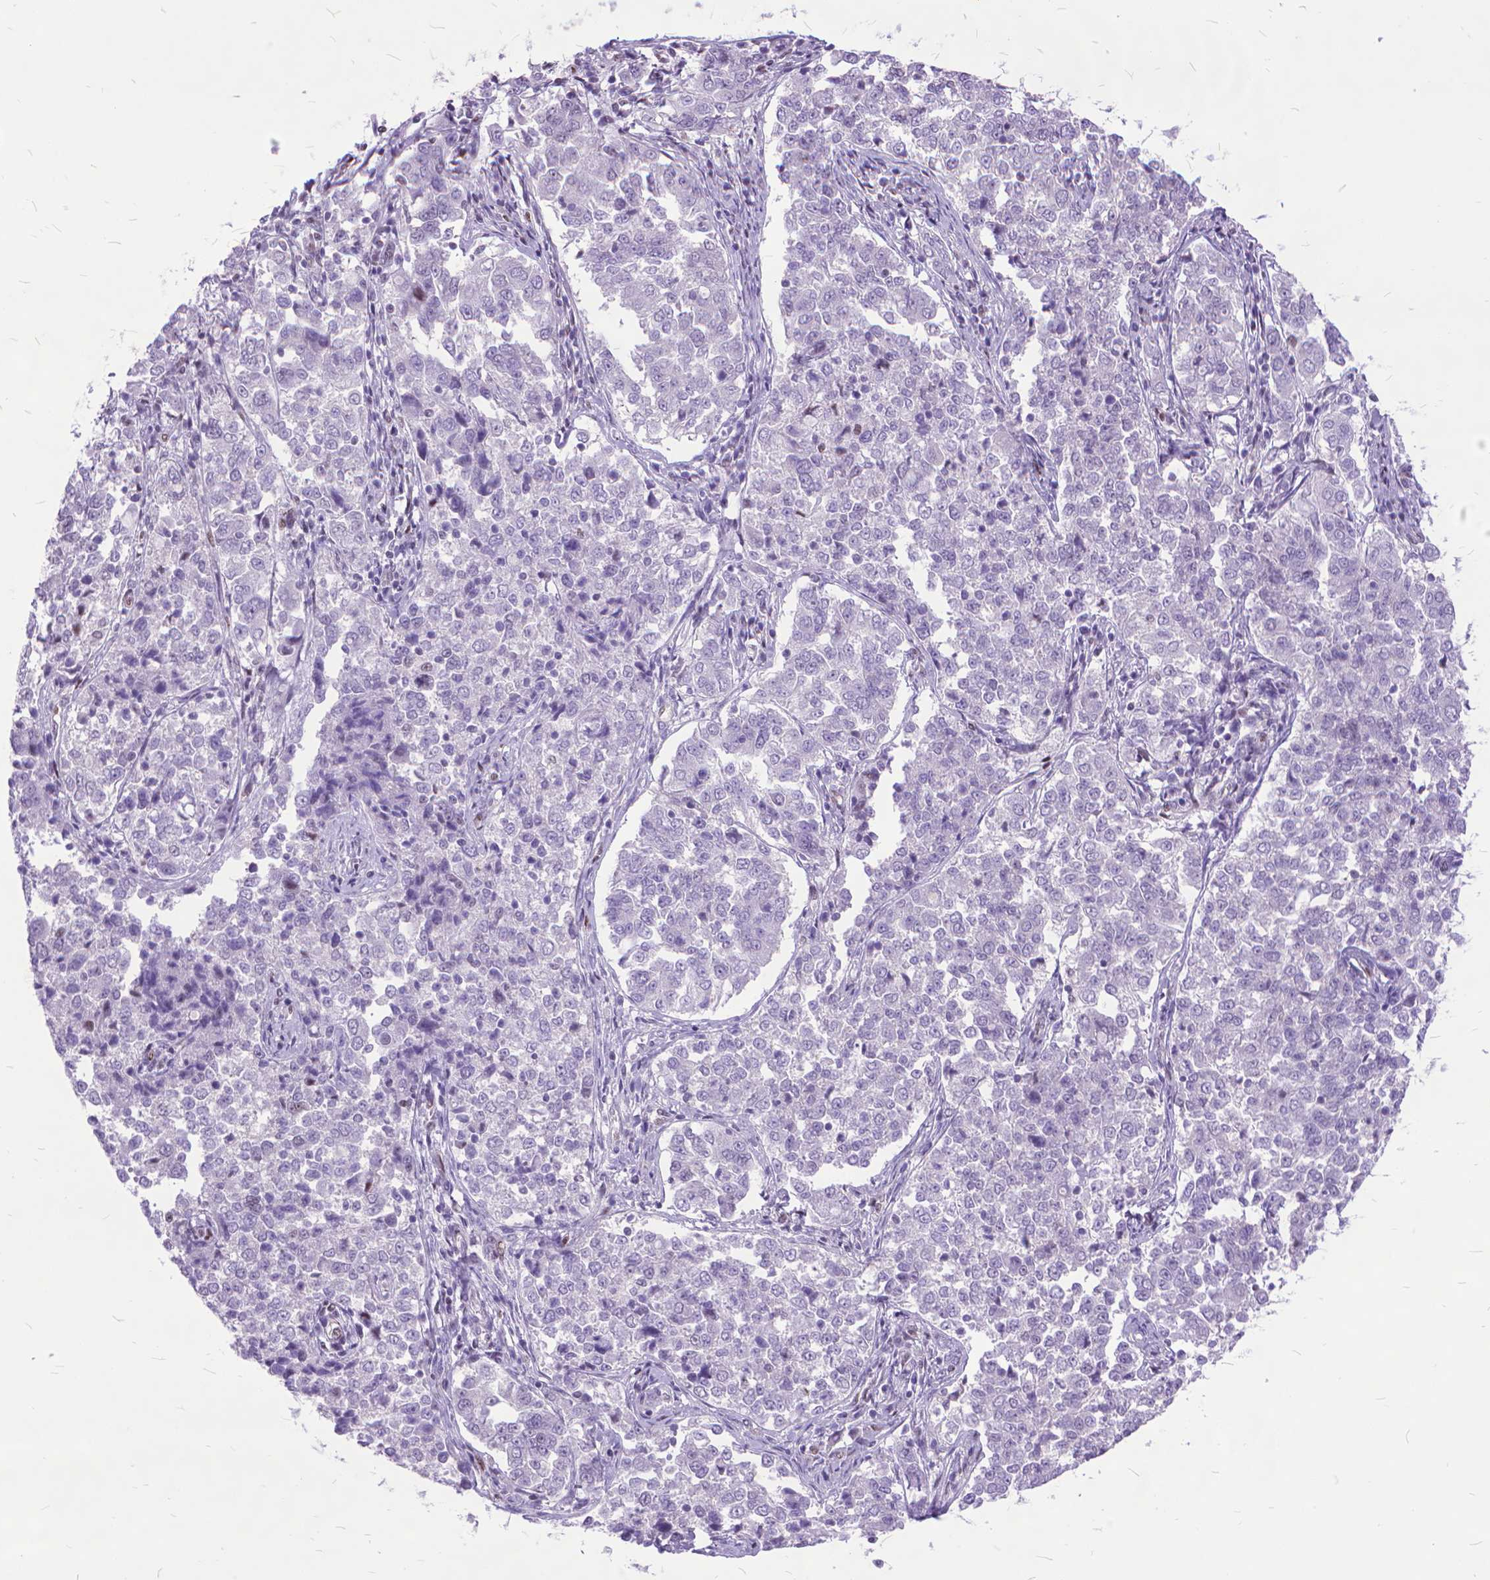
{"staining": {"intensity": "negative", "quantity": "none", "location": "none"}, "tissue": "endometrial cancer", "cell_type": "Tumor cells", "image_type": "cancer", "snomed": [{"axis": "morphology", "description": "Adenocarcinoma, NOS"}, {"axis": "topography", "description": "Endometrium"}], "caption": "Immunohistochemistry (IHC) photomicrograph of human endometrial cancer stained for a protein (brown), which exhibits no staining in tumor cells. (Brightfield microscopy of DAB (3,3'-diaminobenzidine) IHC at high magnification).", "gene": "POLE4", "patient": {"sex": "female", "age": 43}}